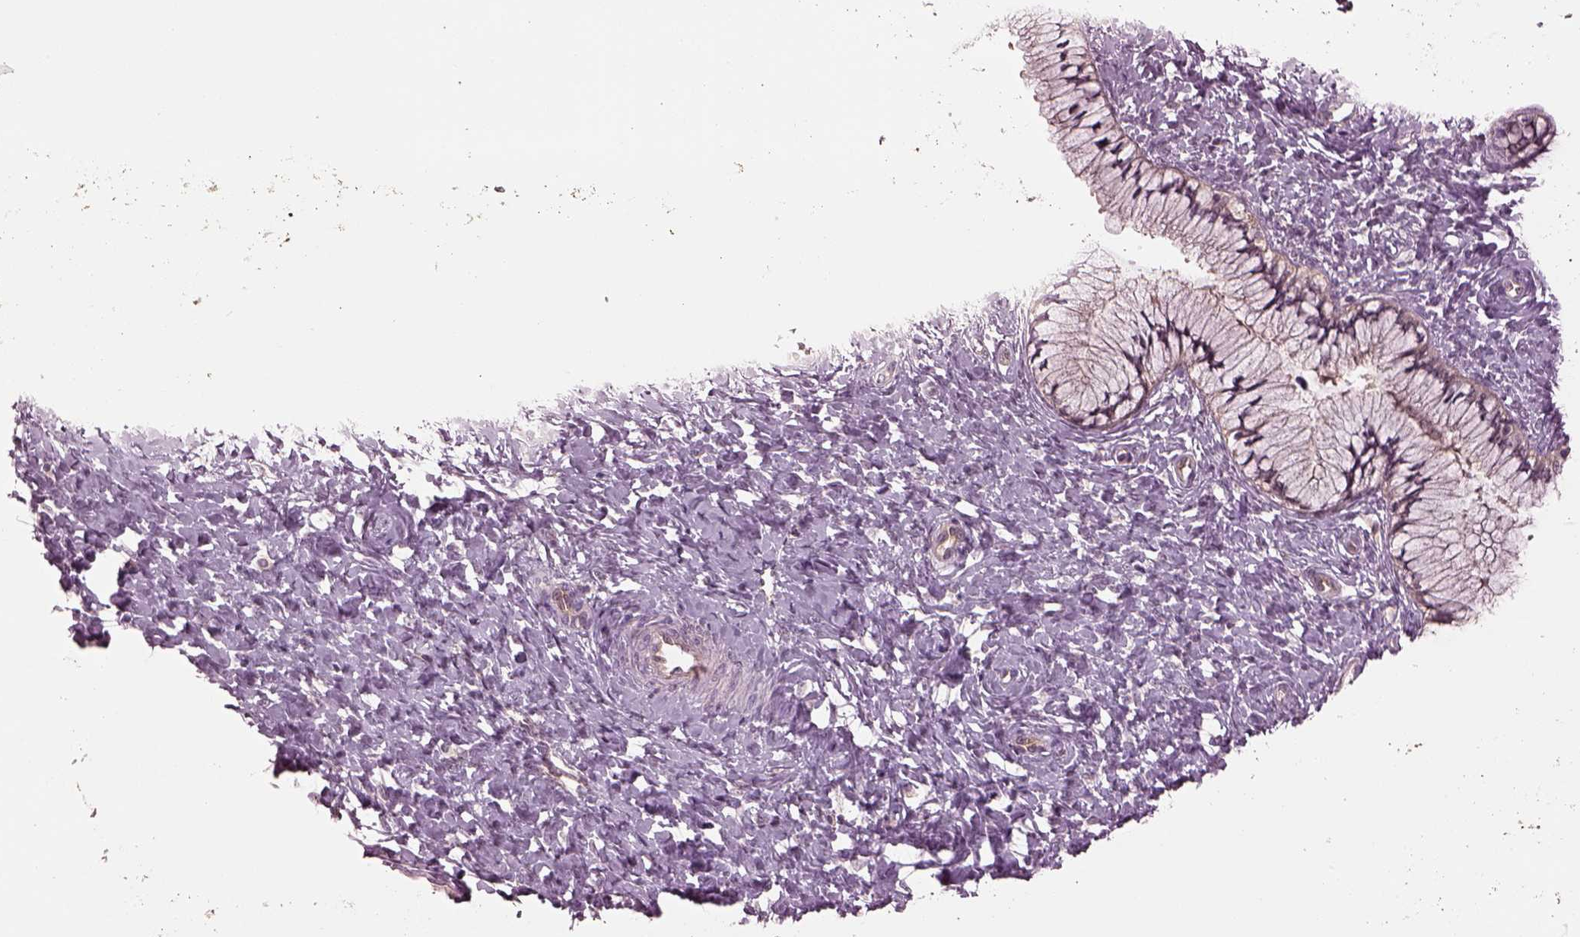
{"staining": {"intensity": "negative", "quantity": "none", "location": "none"}, "tissue": "cervix", "cell_type": "Glandular cells", "image_type": "normal", "snomed": [{"axis": "morphology", "description": "Normal tissue, NOS"}, {"axis": "topography", "description": "Cervix"}], "caption": "Immunohistochemistry of unremarkable cervix displays no expression in glandular cells.", "gene": "GNRH1", "patient": {"sex": "female", "age": 37}}